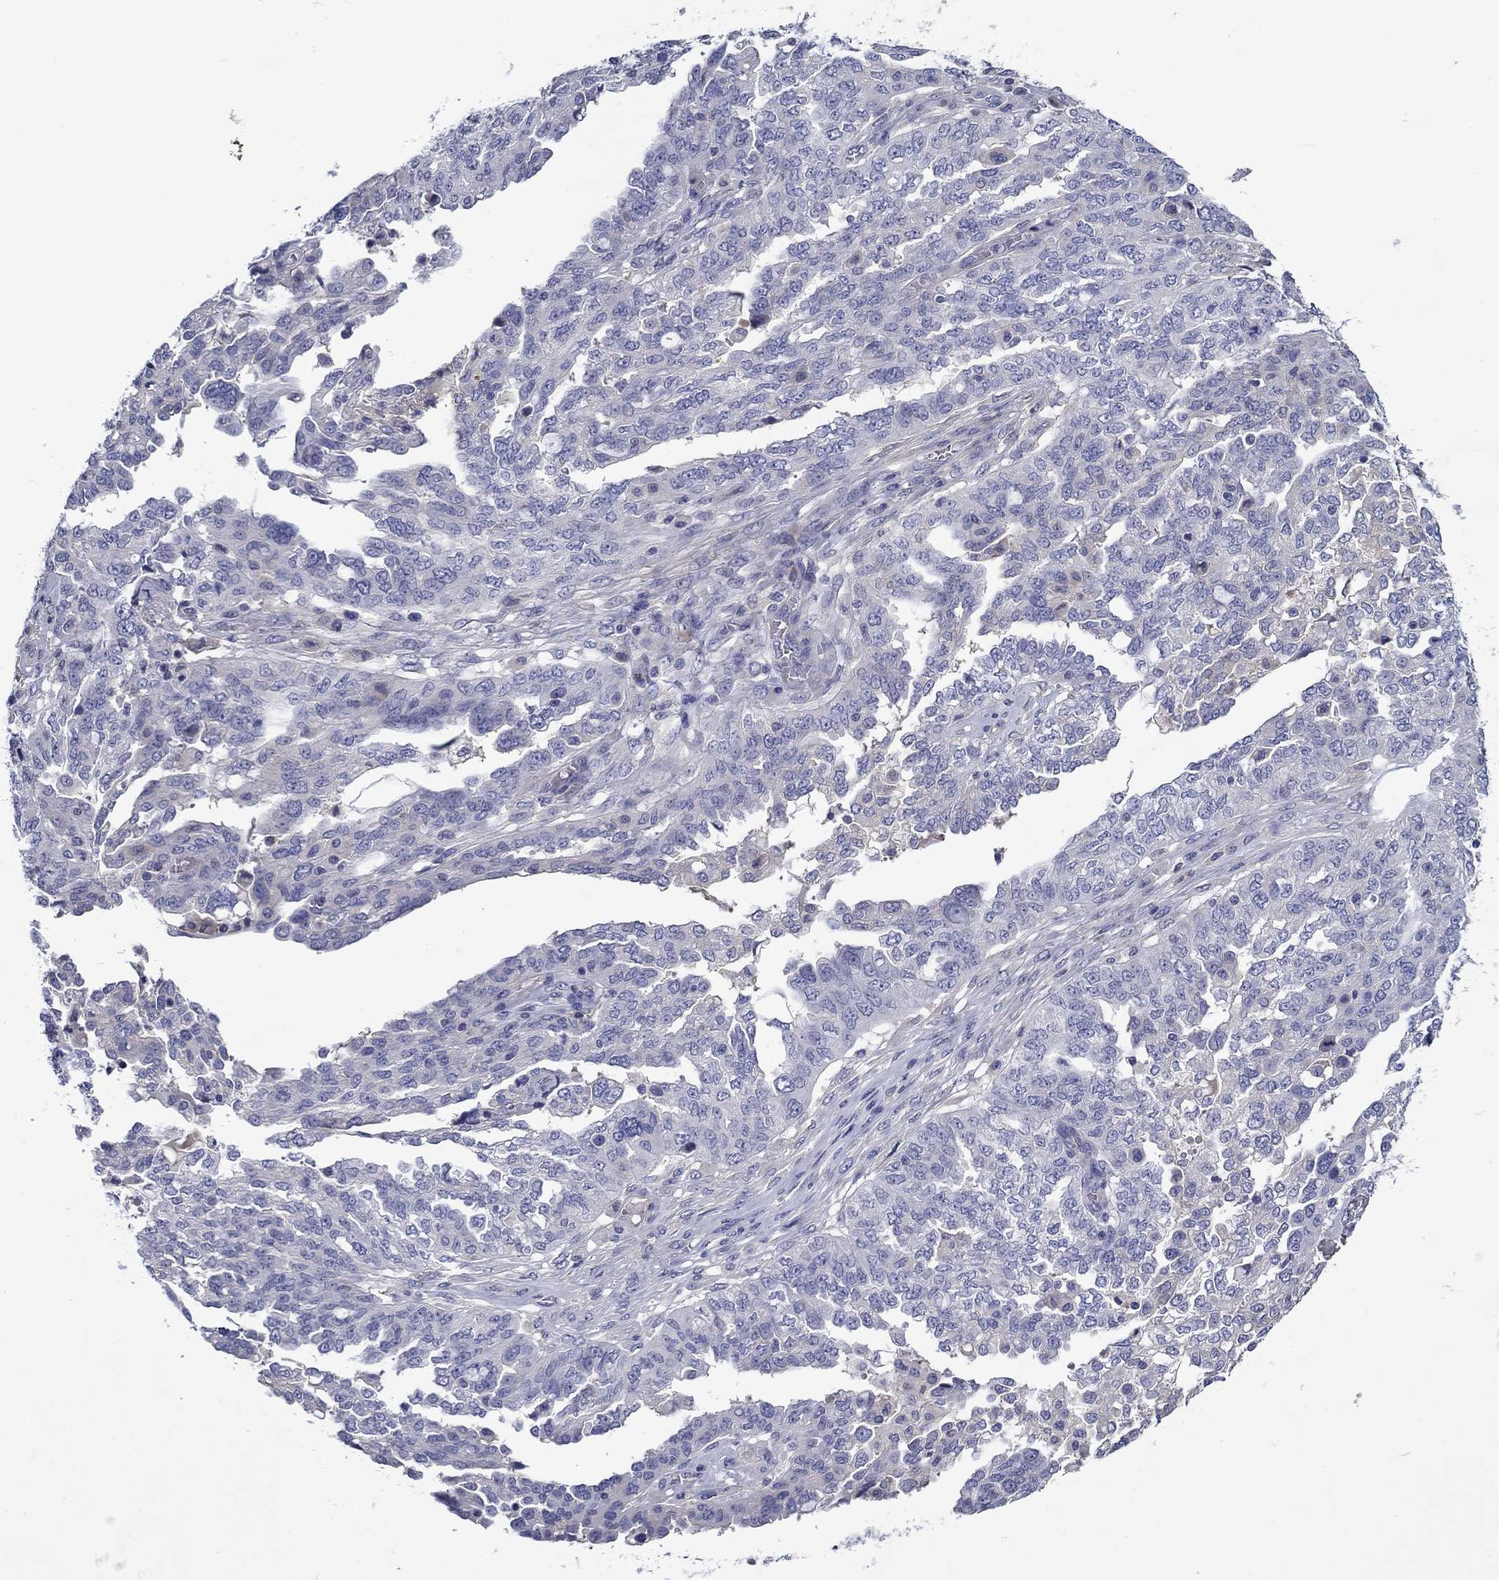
{"staining": {"intensity": "negative", "quantity": "none", "location": "none"}, "tissue": "ovarian cancer", "cell_type": "Tumor cells", "image_type": "cancer", "snomed": [{"axis": "morphology", "description": "Cystadenocarcinoma, serous, NOS"}, {"axis": "topography", "description": "Ovary"}], "caption": "Immunohistochemistry micrograph of neoplastic tissue: ovarian cancer (serous cystadenocarcinoma) stained with DAB (3,3'-diaminobenzidine) displays no significant protein staining in tumor cells.", "gene": "CNDP1", "patient": {"sex": "female", "age": 67}}